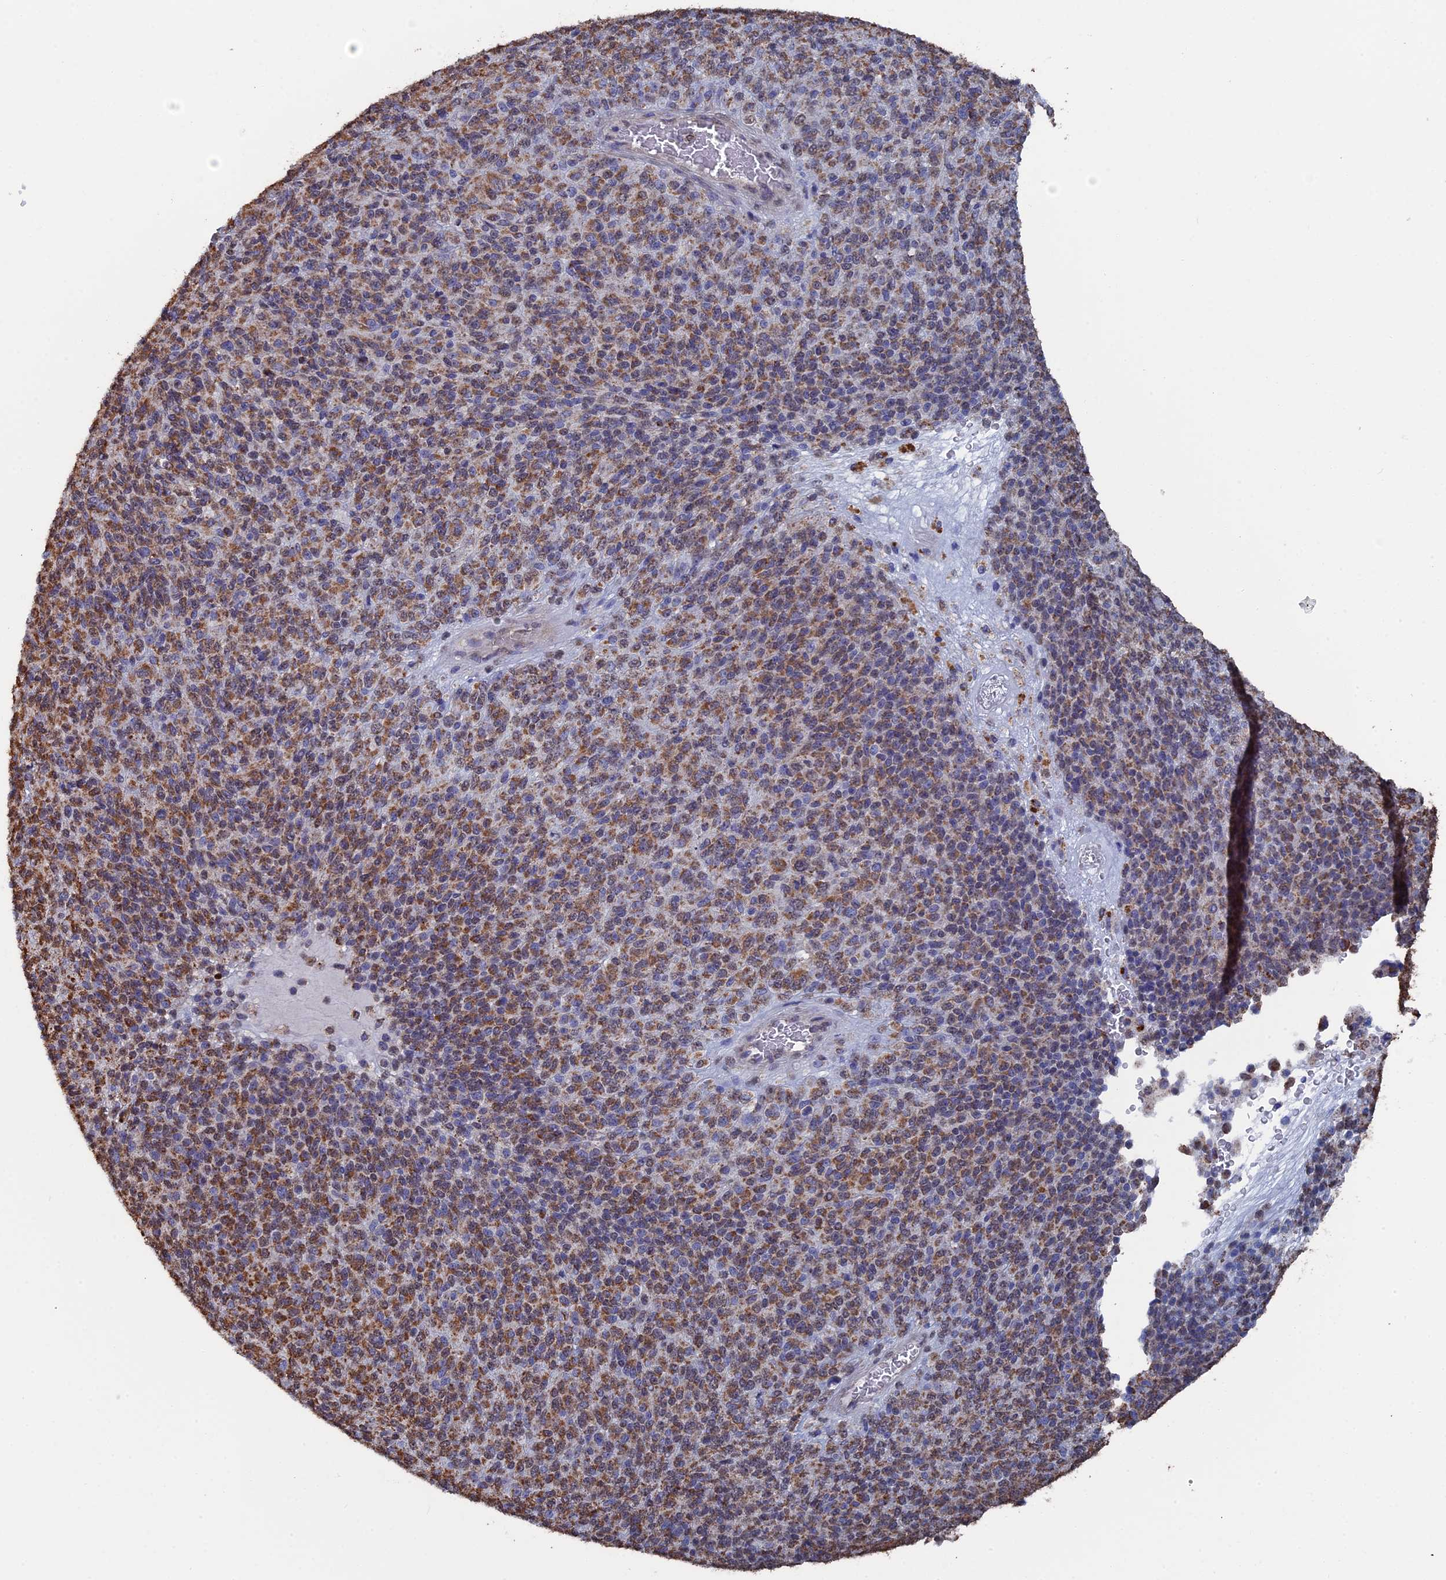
{"staining": {"intensity": "moderate", "quantity": ">75%", "location": "cytoplasmic/membranous"}, "tissue": "melanoma", "cell_type": "Tumor cells", "image_type": "cancer", "snomed": [{"axis": "morphology", "description": "Malignant melanoma, Metastatic site"}, {"axis": "topography", "description": "Brain"}], "caption": "Human malignant melanoma (metastatic site) stained with a protein marker exhibits moderate staining in tumor cells.", "gene": "SMG9", "patient": {"sex": "female", "age": 56}}